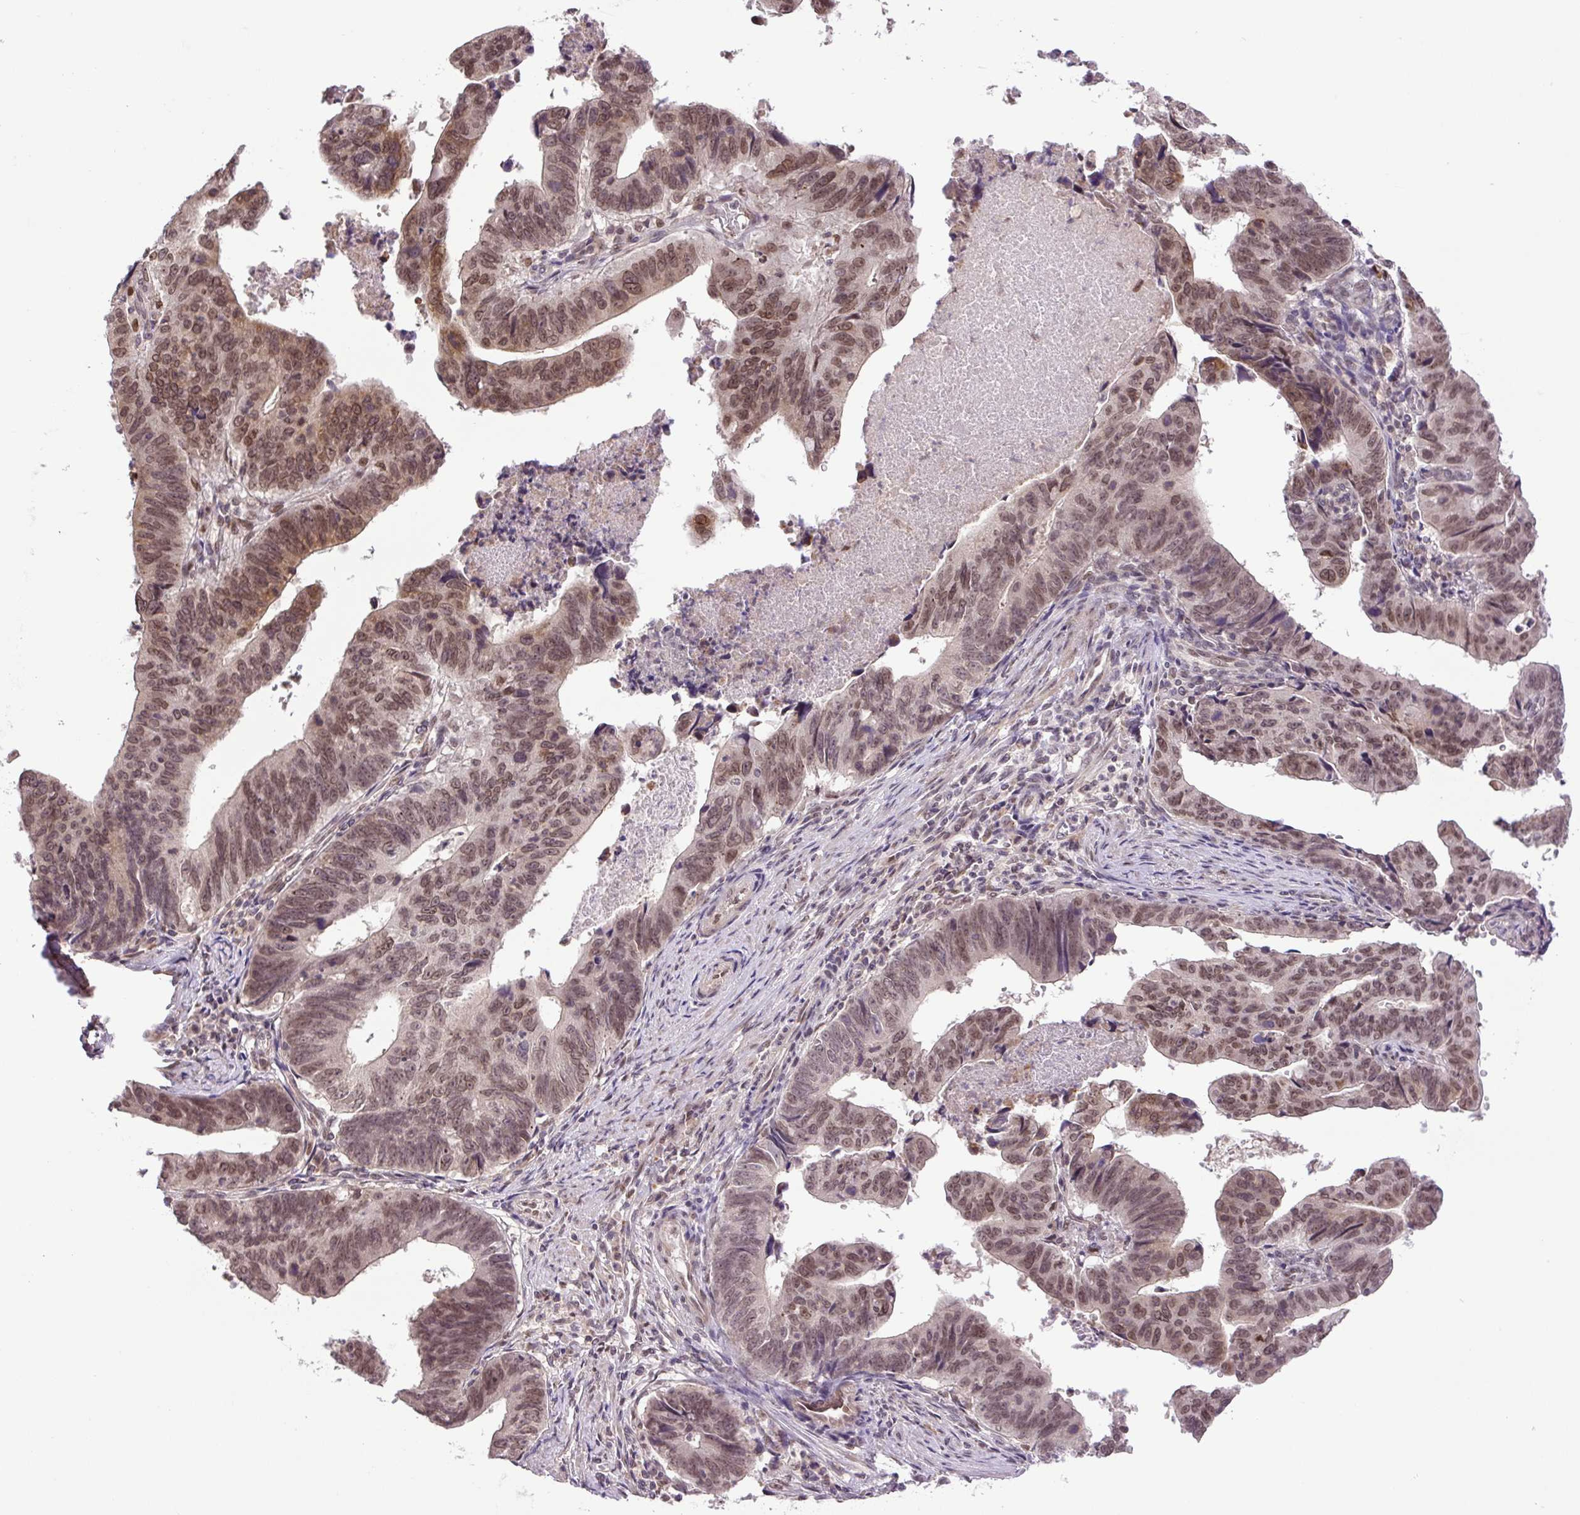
{"staining": {"intensity": "moderate", "quantity": ">75%", "location": "nuclear"}, "tissue": "stomach cancer", "cell_type": "Tumor cells", "image_type": "cancer", "snomed": [{"axis": "morphology", "description": "Adenocarcinoma, NOS"}, {"axis": "topography", "description": "Stomach"}], "caption": "IHC of stomach cancer displays medium levels of moderate nuclear expression in about >75% of tumor cells.", "gene": "KPNA1", "patient": {"sex": "male", "age": 59}}